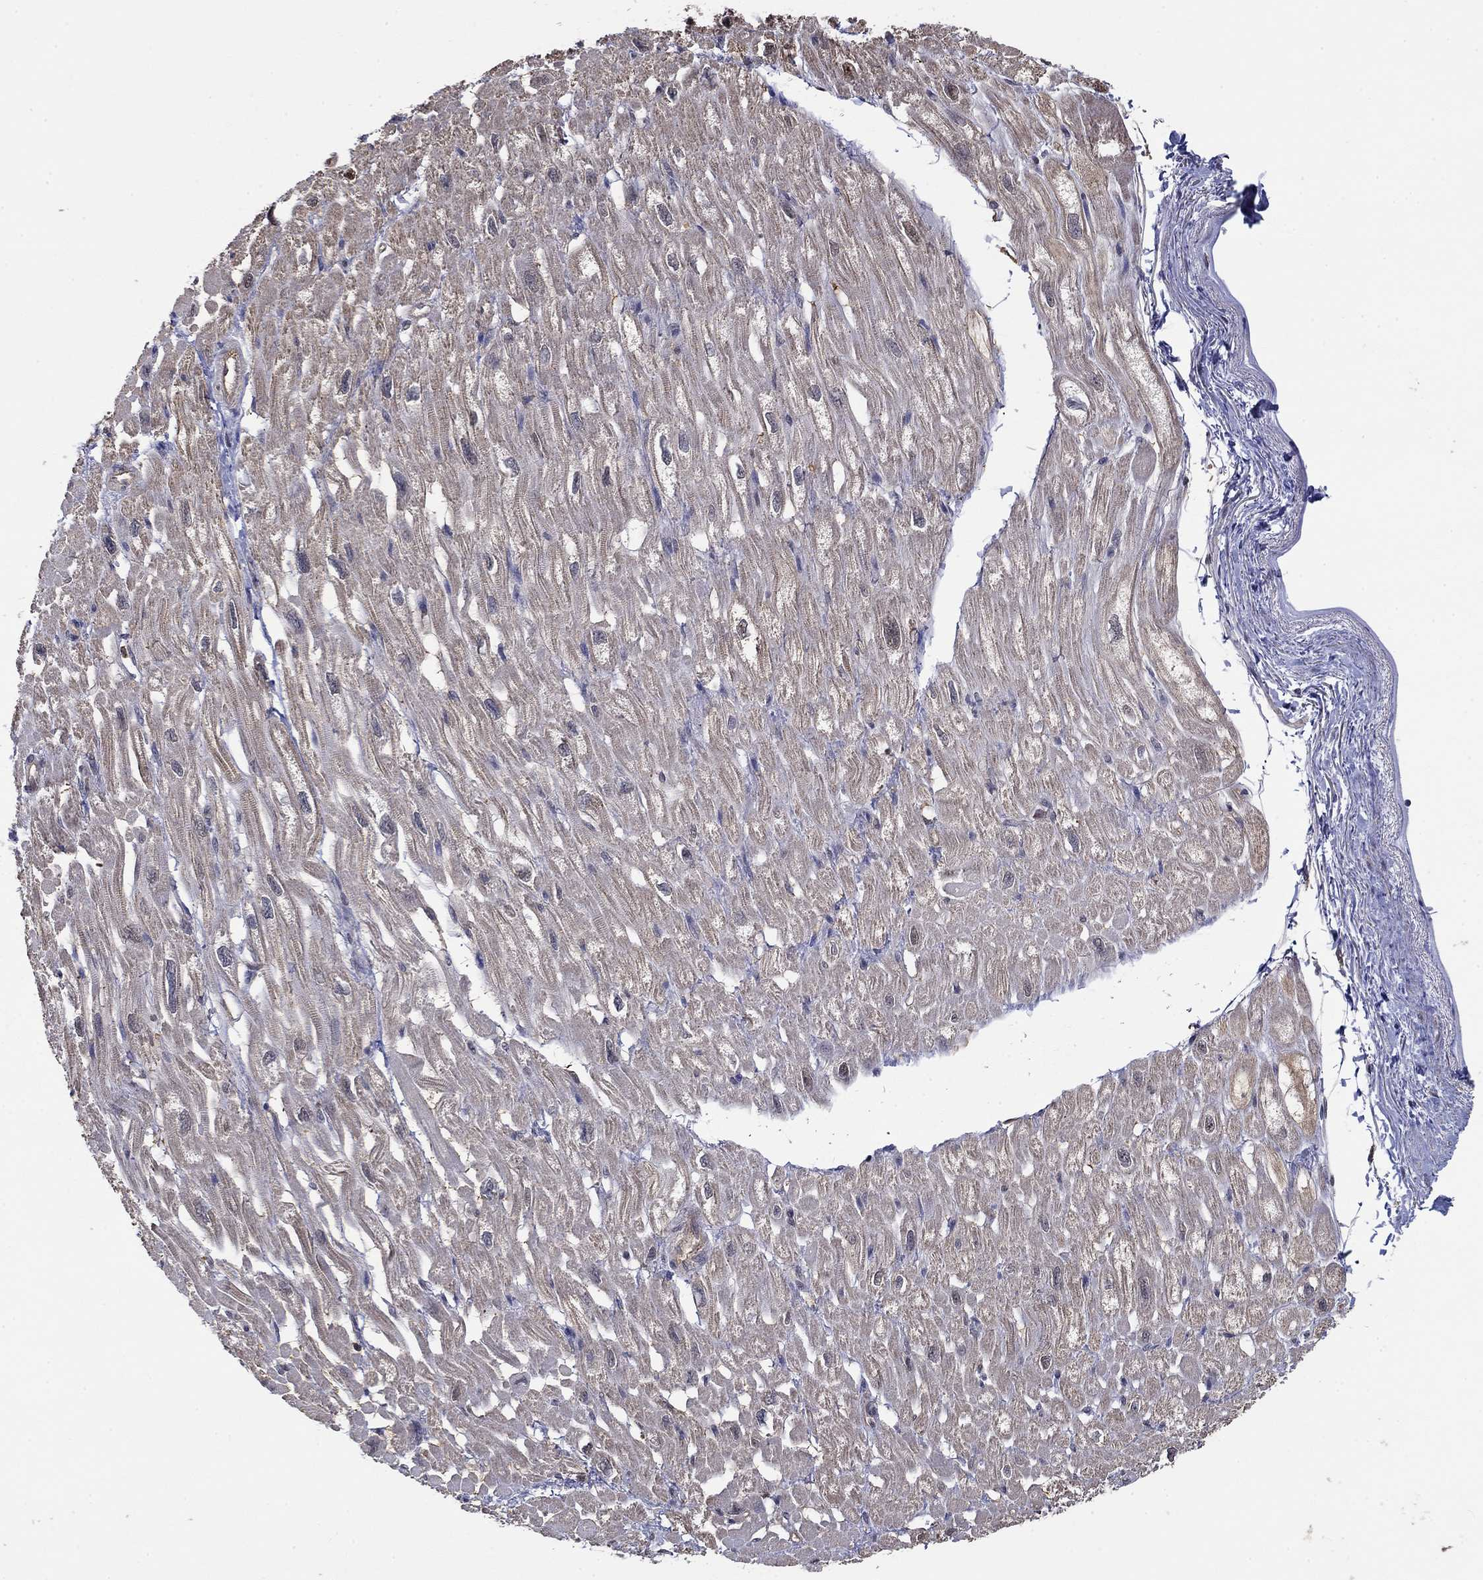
{"staining": {"intensity": "negative", "quantity": "none", "location": "none"}, "tissue": "heart muscle", "cell_type": "Cardiomyocytes", "image_type": "normal", "snomed": [{"axis": "morphology", "description": "Normal tissue, NOS"}, {"axis": "topography", "description": "Heart"}], "caption": "This is a photomicrograph of IHC staining of unremarkable heart muscle, which shows no expression in cardiomyocytes. The staining was performed using DAB to visualize the protein expression in brown, while the nuclei were stained in blue with hematoxylin (Magnification: 20x).", "gene": "RNF114", "patient": {"sex": "male", "age": 66}}